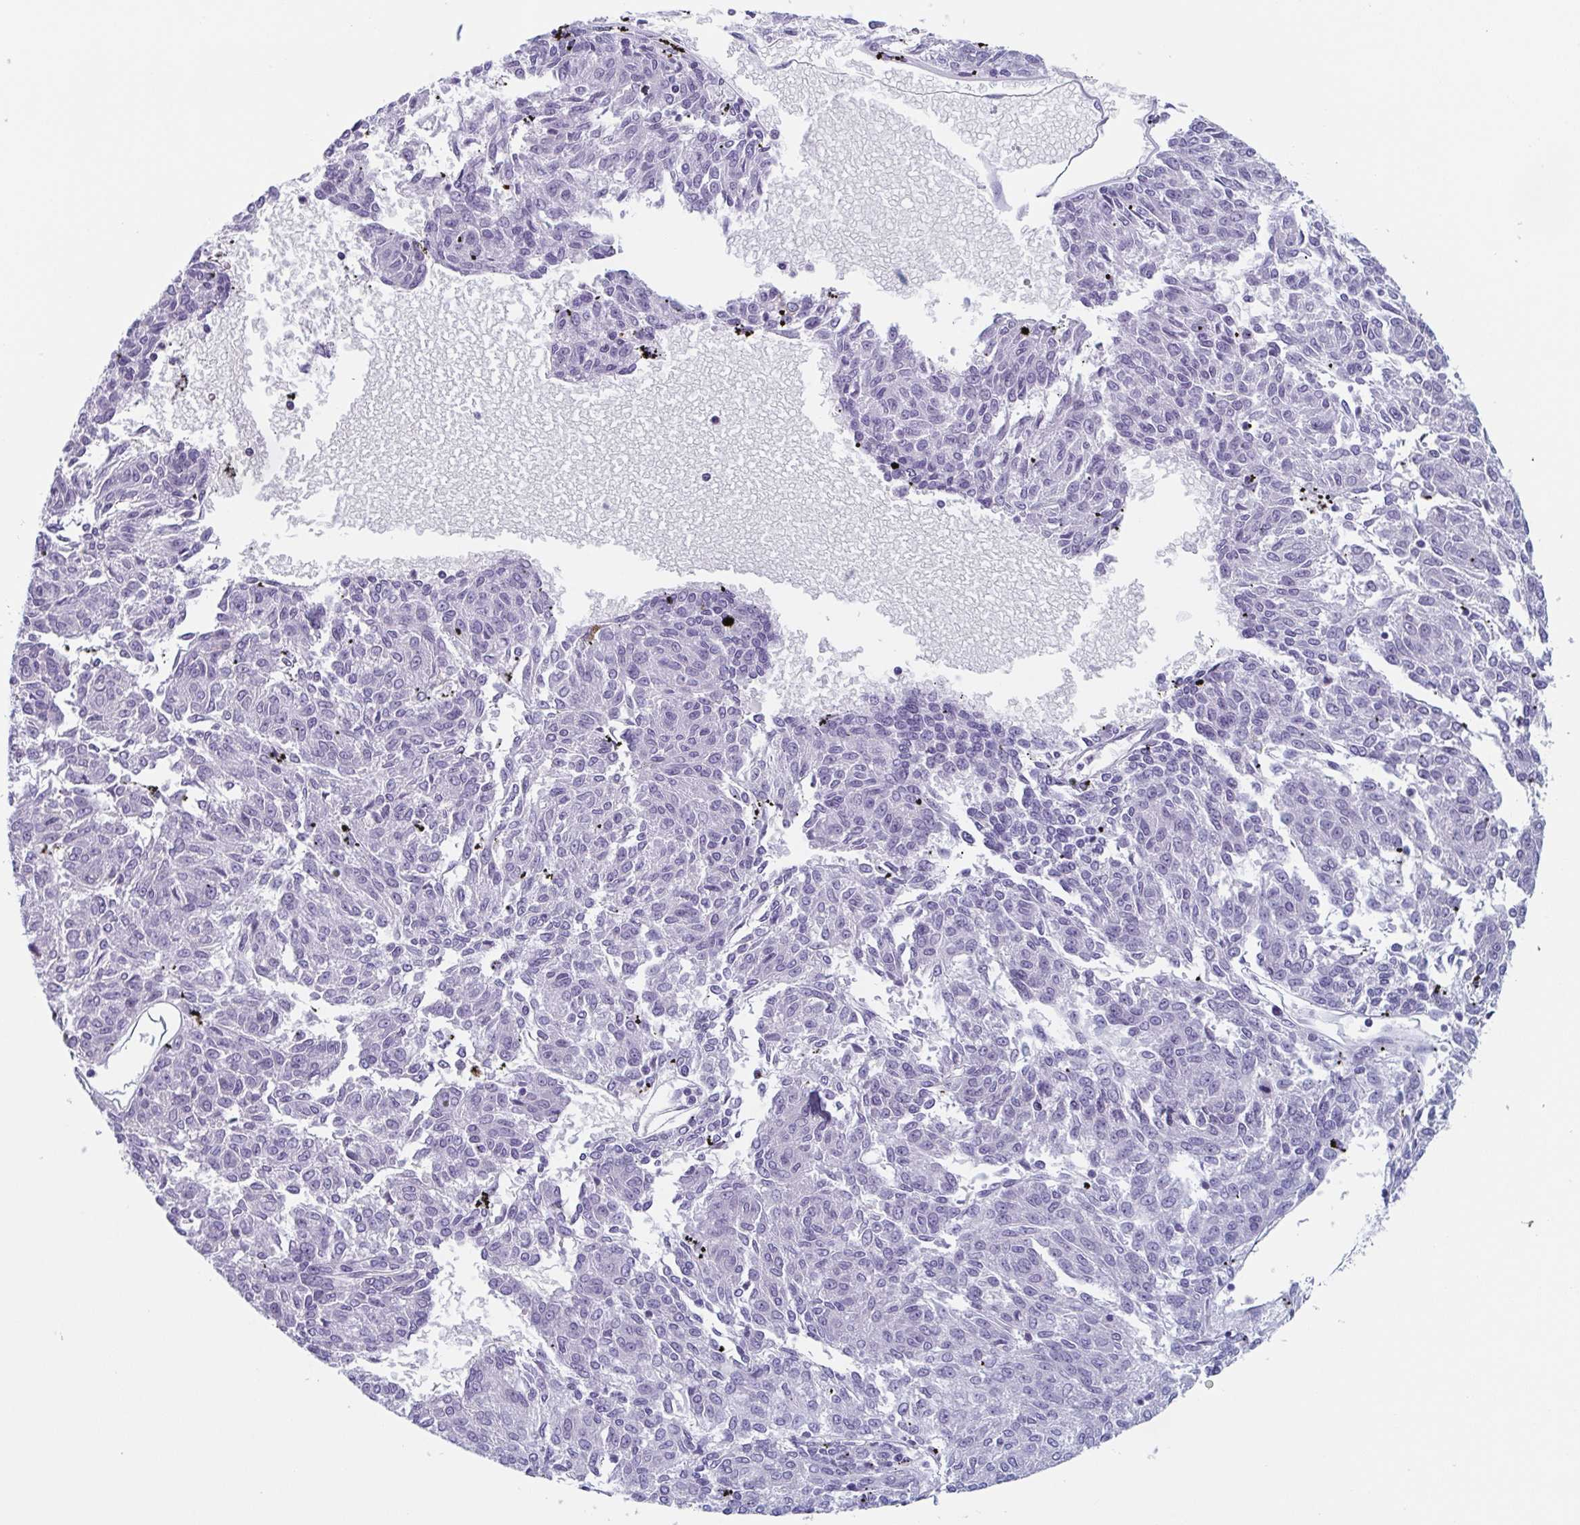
{"staining": {"intensity": "negative", "quantity": "none", "location": "none"}, "tissue": "melanoma", "cell_type": "Tumor cells", "image_type": "cancer", "snomed": [{"axis": "morphology", "description": "Malignant melanoma, NOS"}, {"axis": "topography", "description": "Skin"}], "caption": "Protein analysis of melanoma reveals no significant expression in tumor cells.", "gene": "LYRM2", "patient": {"sex": "female", "age": 72}}